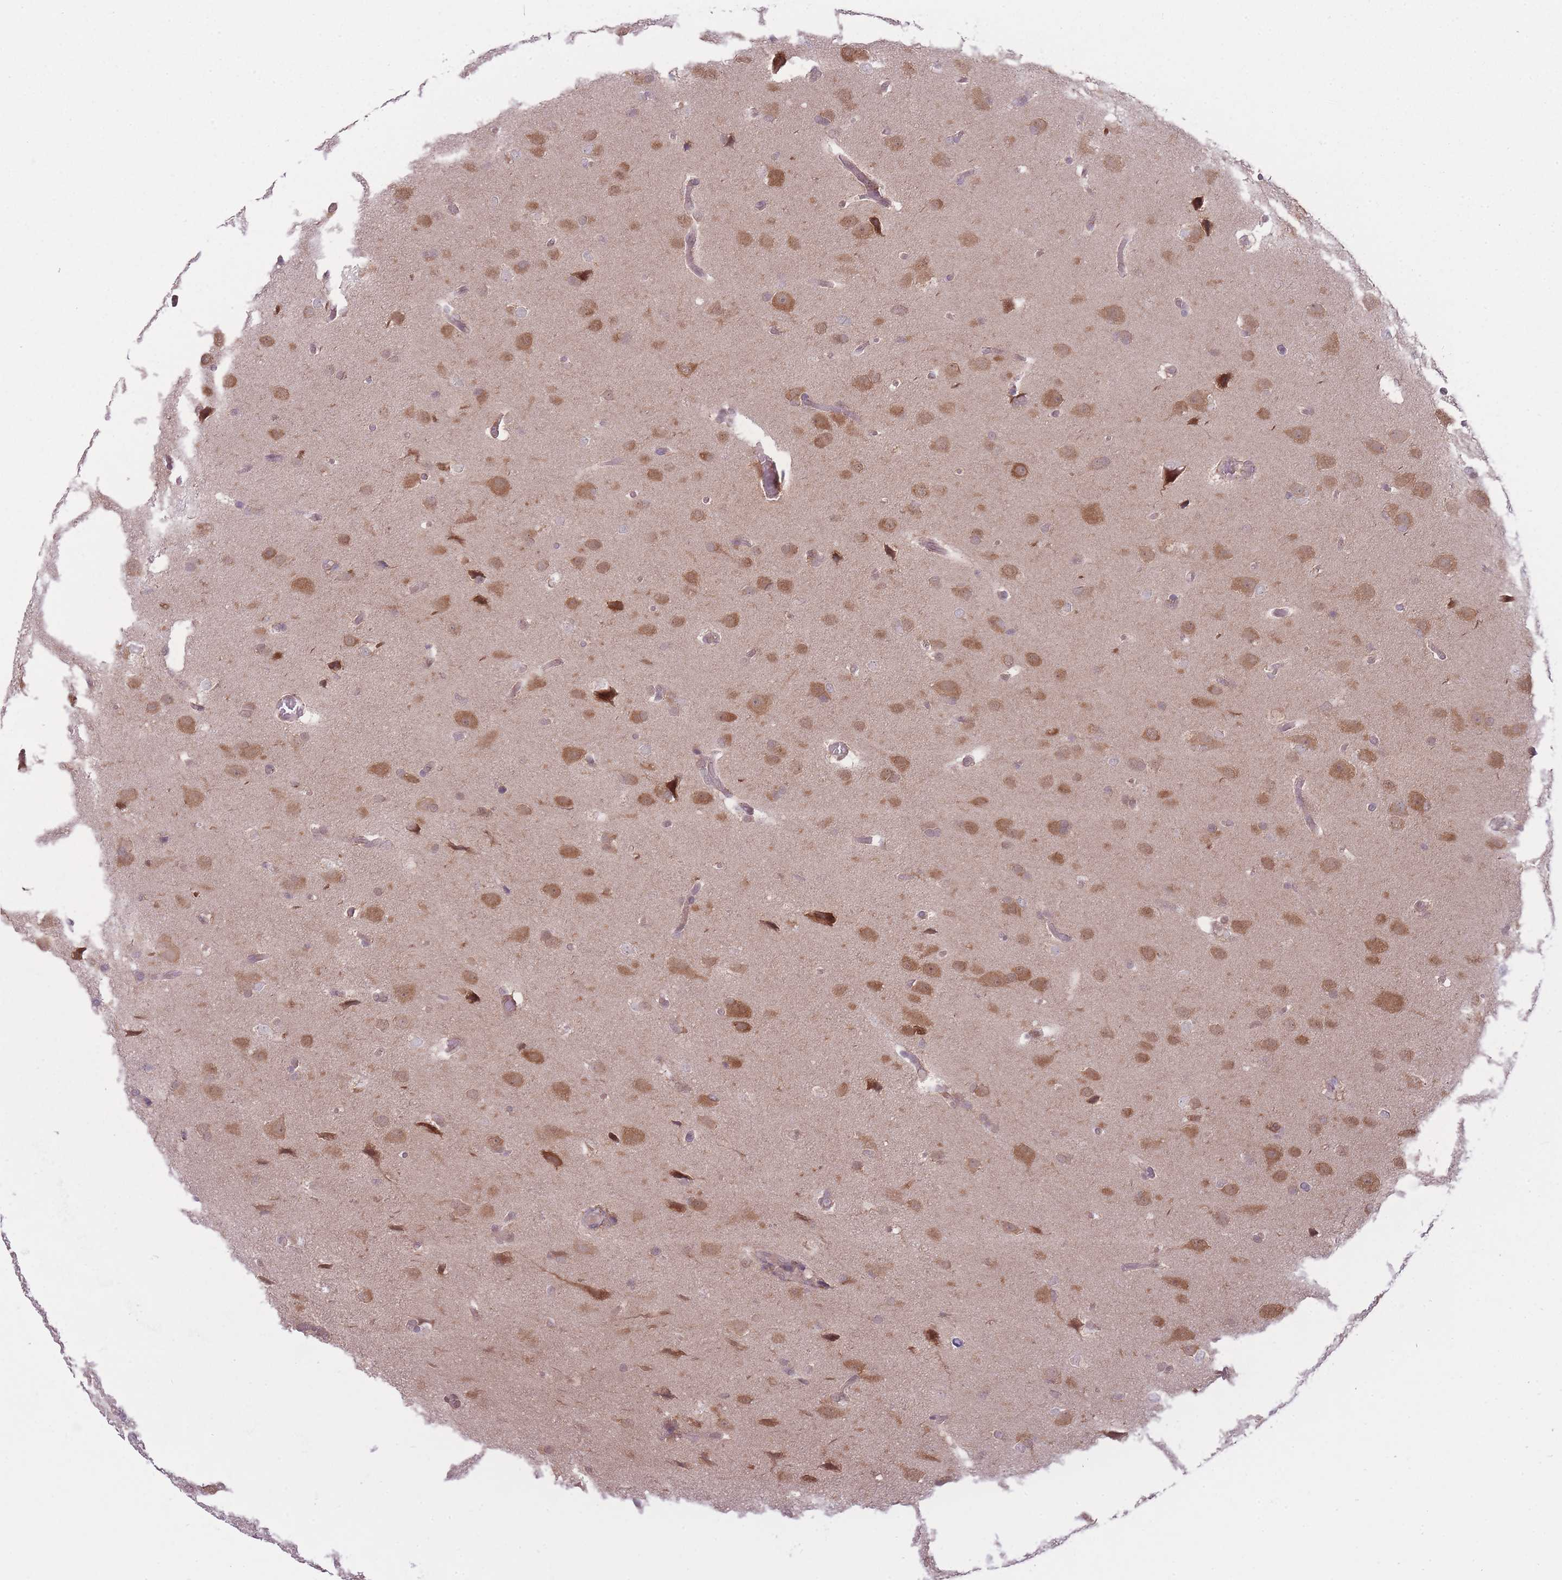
{"staining": {"intensity": "moderate", "quantity": ">75%", "location": "cytoplasmic/membranous"}, "tissue": "glioma", "cell_type": "Tumor cells", "image_type": "cancer", "snomed": [{"axis": "morphology", "description": "Glioma, malignant, Low grade"}, {"axis": "topography", "description": "Brain"}], "caption": "Moderate cytoplasmic/membranous staining is present in approximately >75% of tumor cells in low-grade glioma (malignant).", "gene": "CCT6B", "patient": {"sex": "female", "age": 32}}